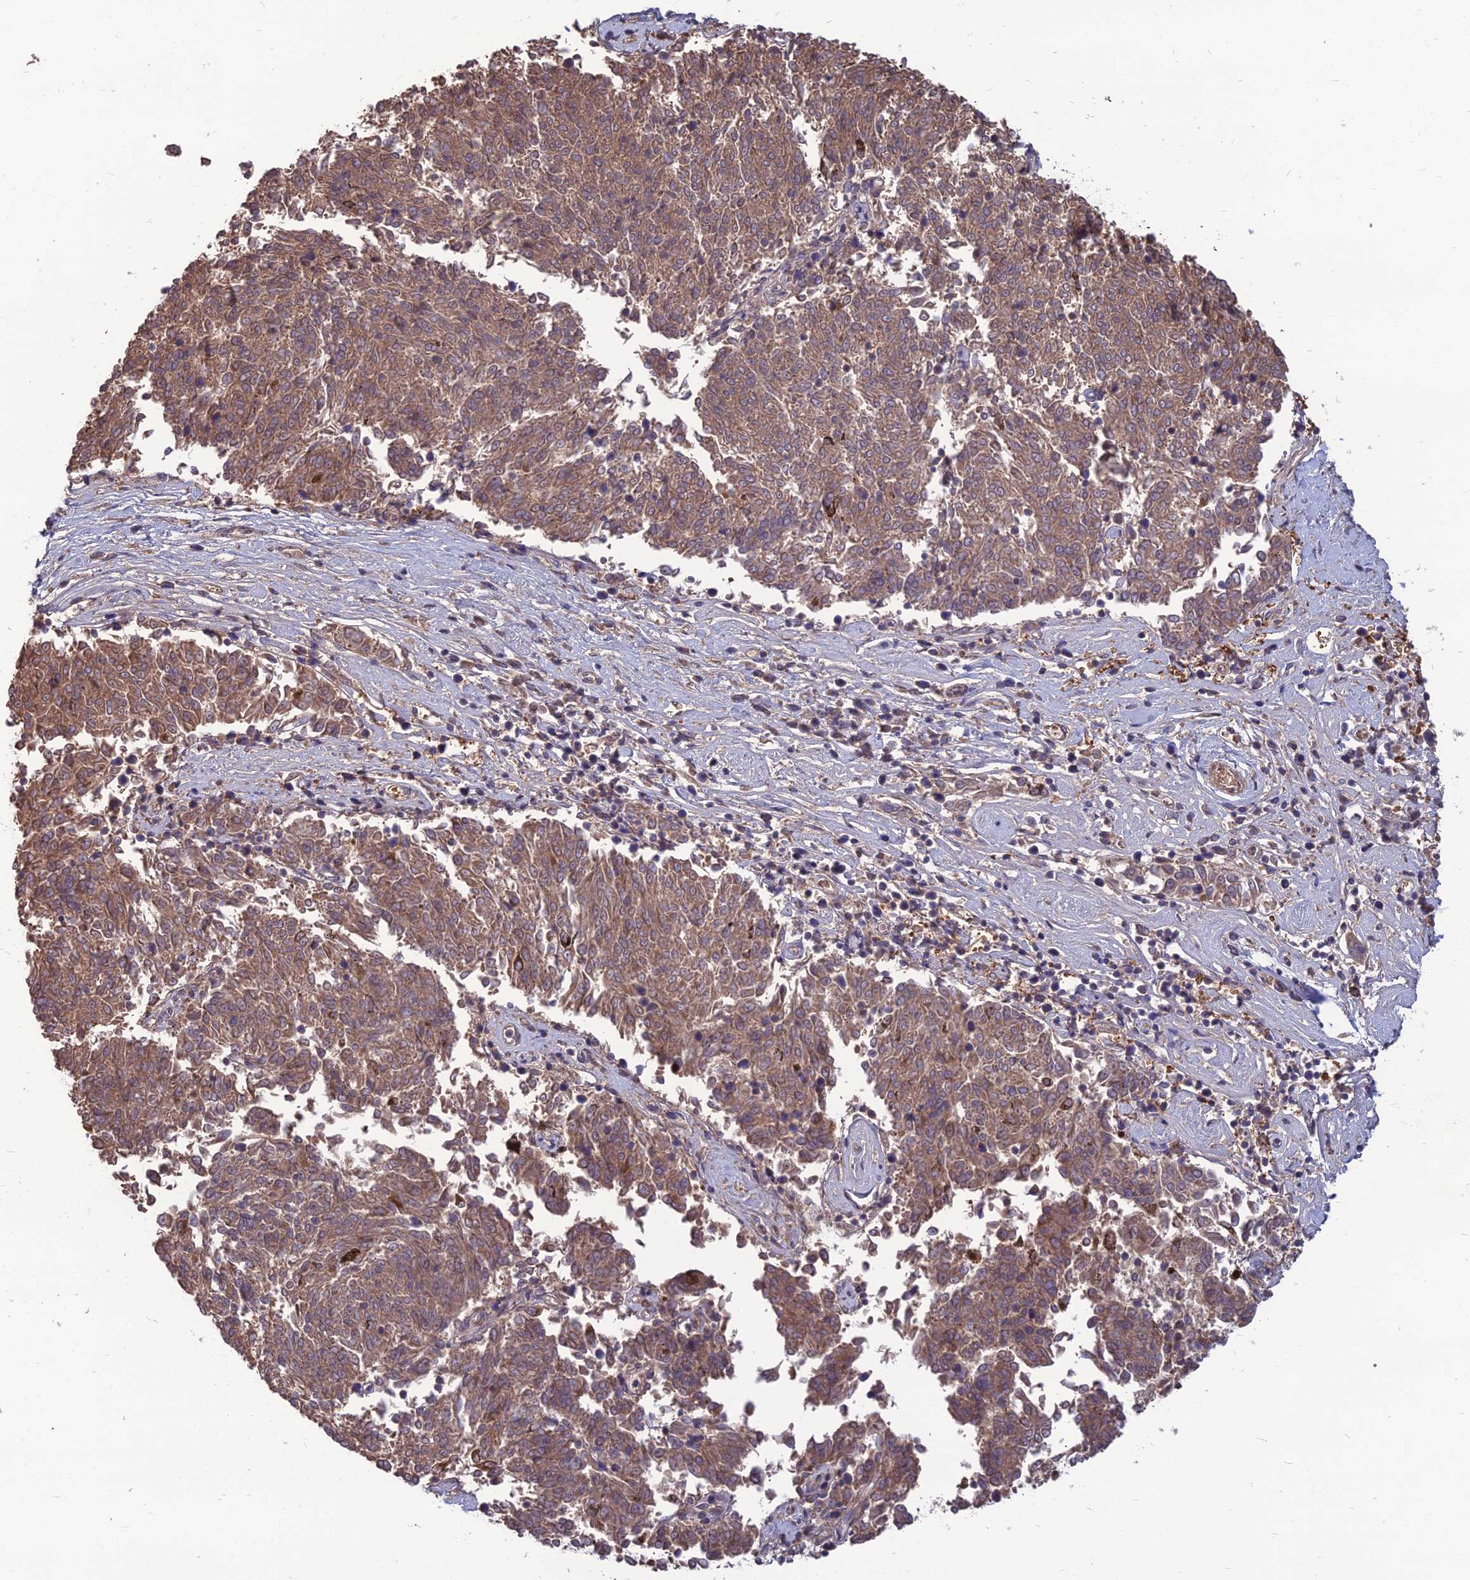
{"staining": {"intensity": "moderate", "quantity": ">75%", "location": "cytoplasmic/membranous"}, "tissue": "melanoma", "cell_type": "Tumor cells", "image_type": "cancer", "snomed": [{"axis": "morphology", "description": "Malignant melanoma, NOS"}, {"axis": "topography", "description": "Skin"}], "caption": "Melanoma tissue displays moderate cytoplasmic/membranous positivity in about >75% of tumor cells, visualized by immunohistochemistry. The staining was performed using DAB to visualize the protein expression in brown, while the nuclei were stained in blue with hematoxylin (Magnification: 20x).", "gene": "OPA3", "patient": {"sex": "female", "age": 72}}